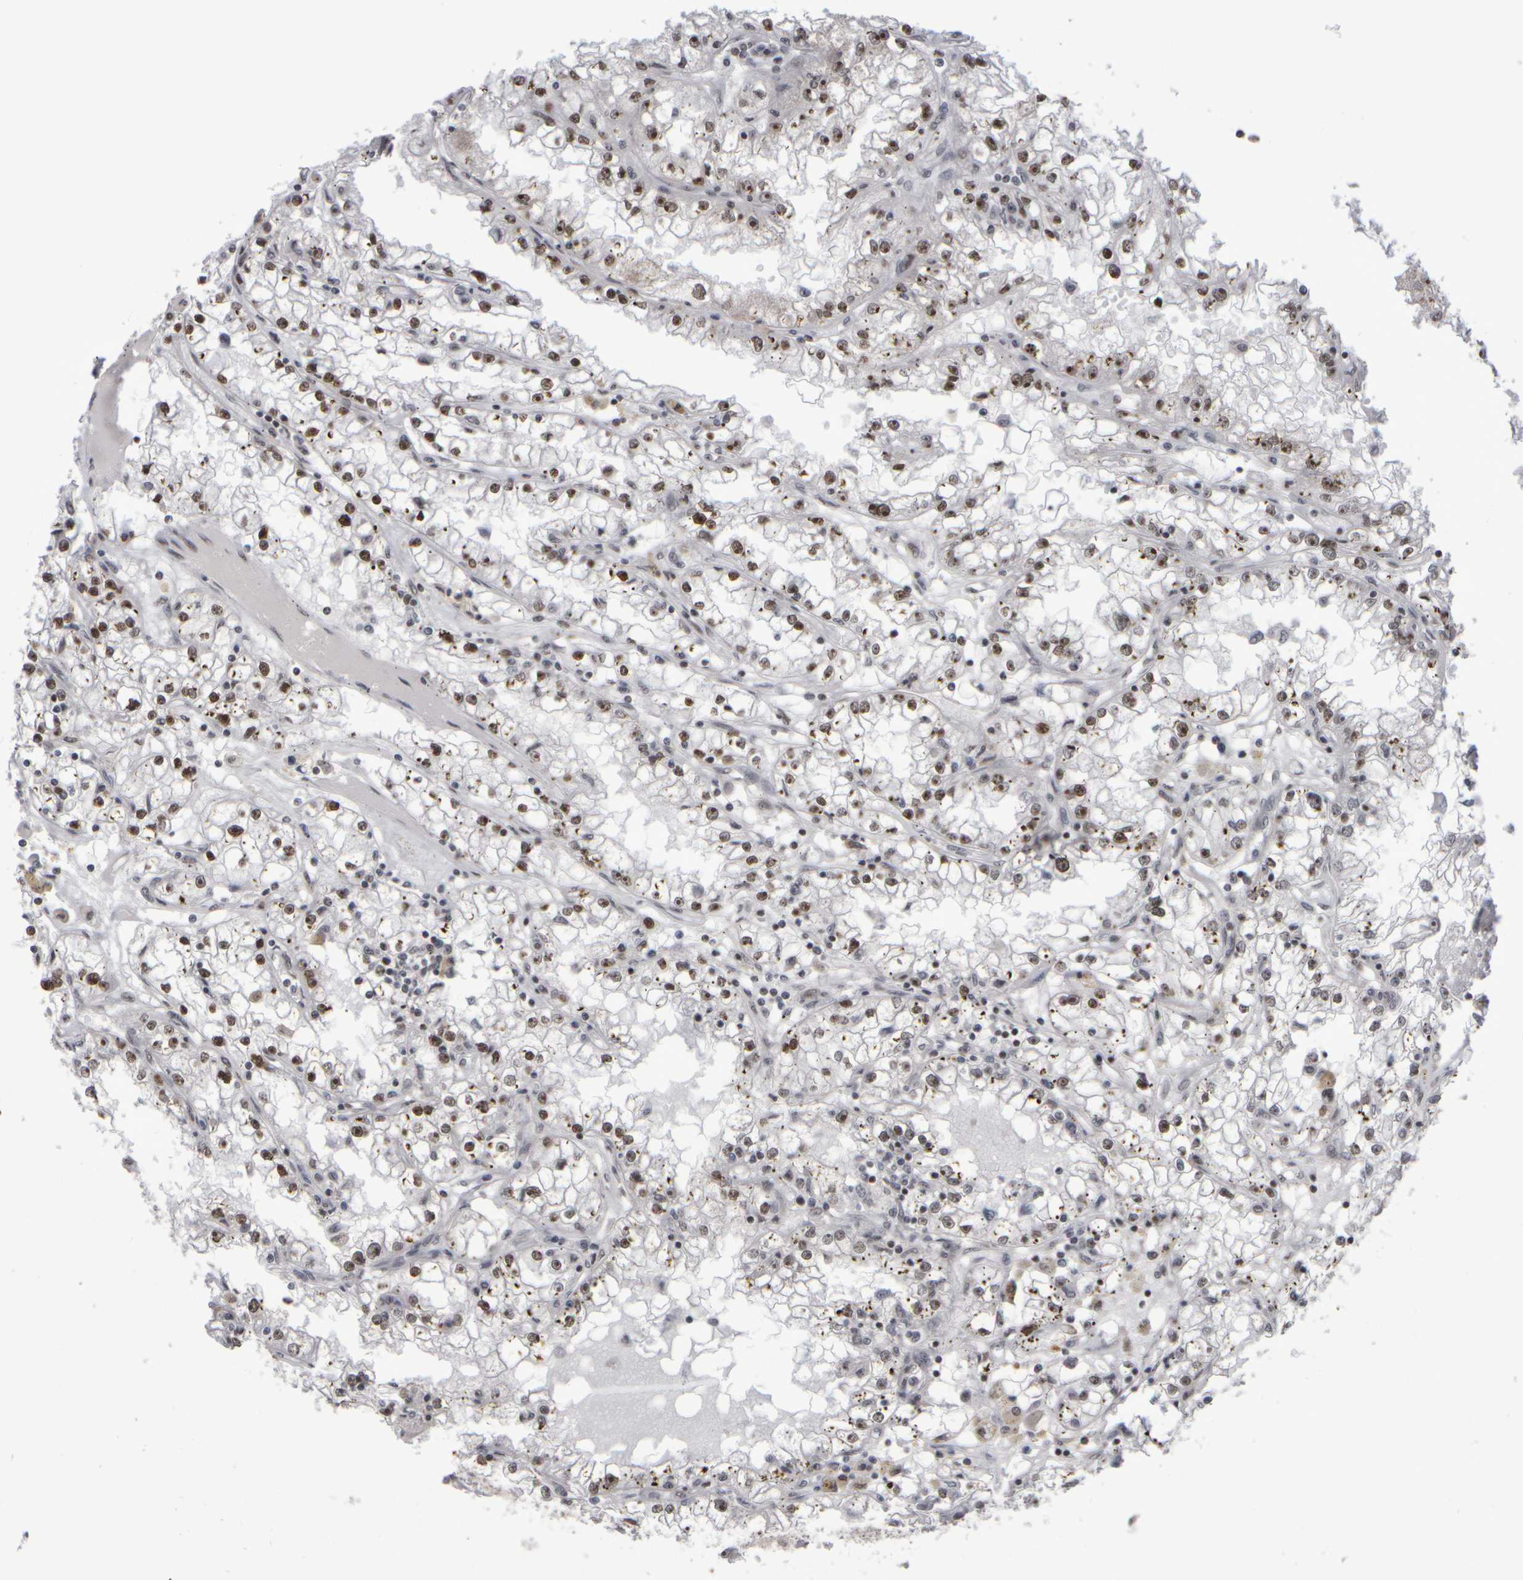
{"staining": {"intensity": "moderate", "quantity": ">75%", "location": "nuclear"}, "tissue": "renal cancer", "cell_type": "Tumor cells", "image_type": "cancer", "snomed": [{"axis": "morphology", "description": "Adenocarcinoma, NOS"}, {"axis": "topography", "description": "Kidney"}], "caption": "Moderate nuclear positivity is present in about >75% of tumor cells in renal cancer. (DAB IHC, brown staining for protein, blue staining for nuclei).", "gene": "SURF6", "patient": {"sex": "male", "age": 56}}